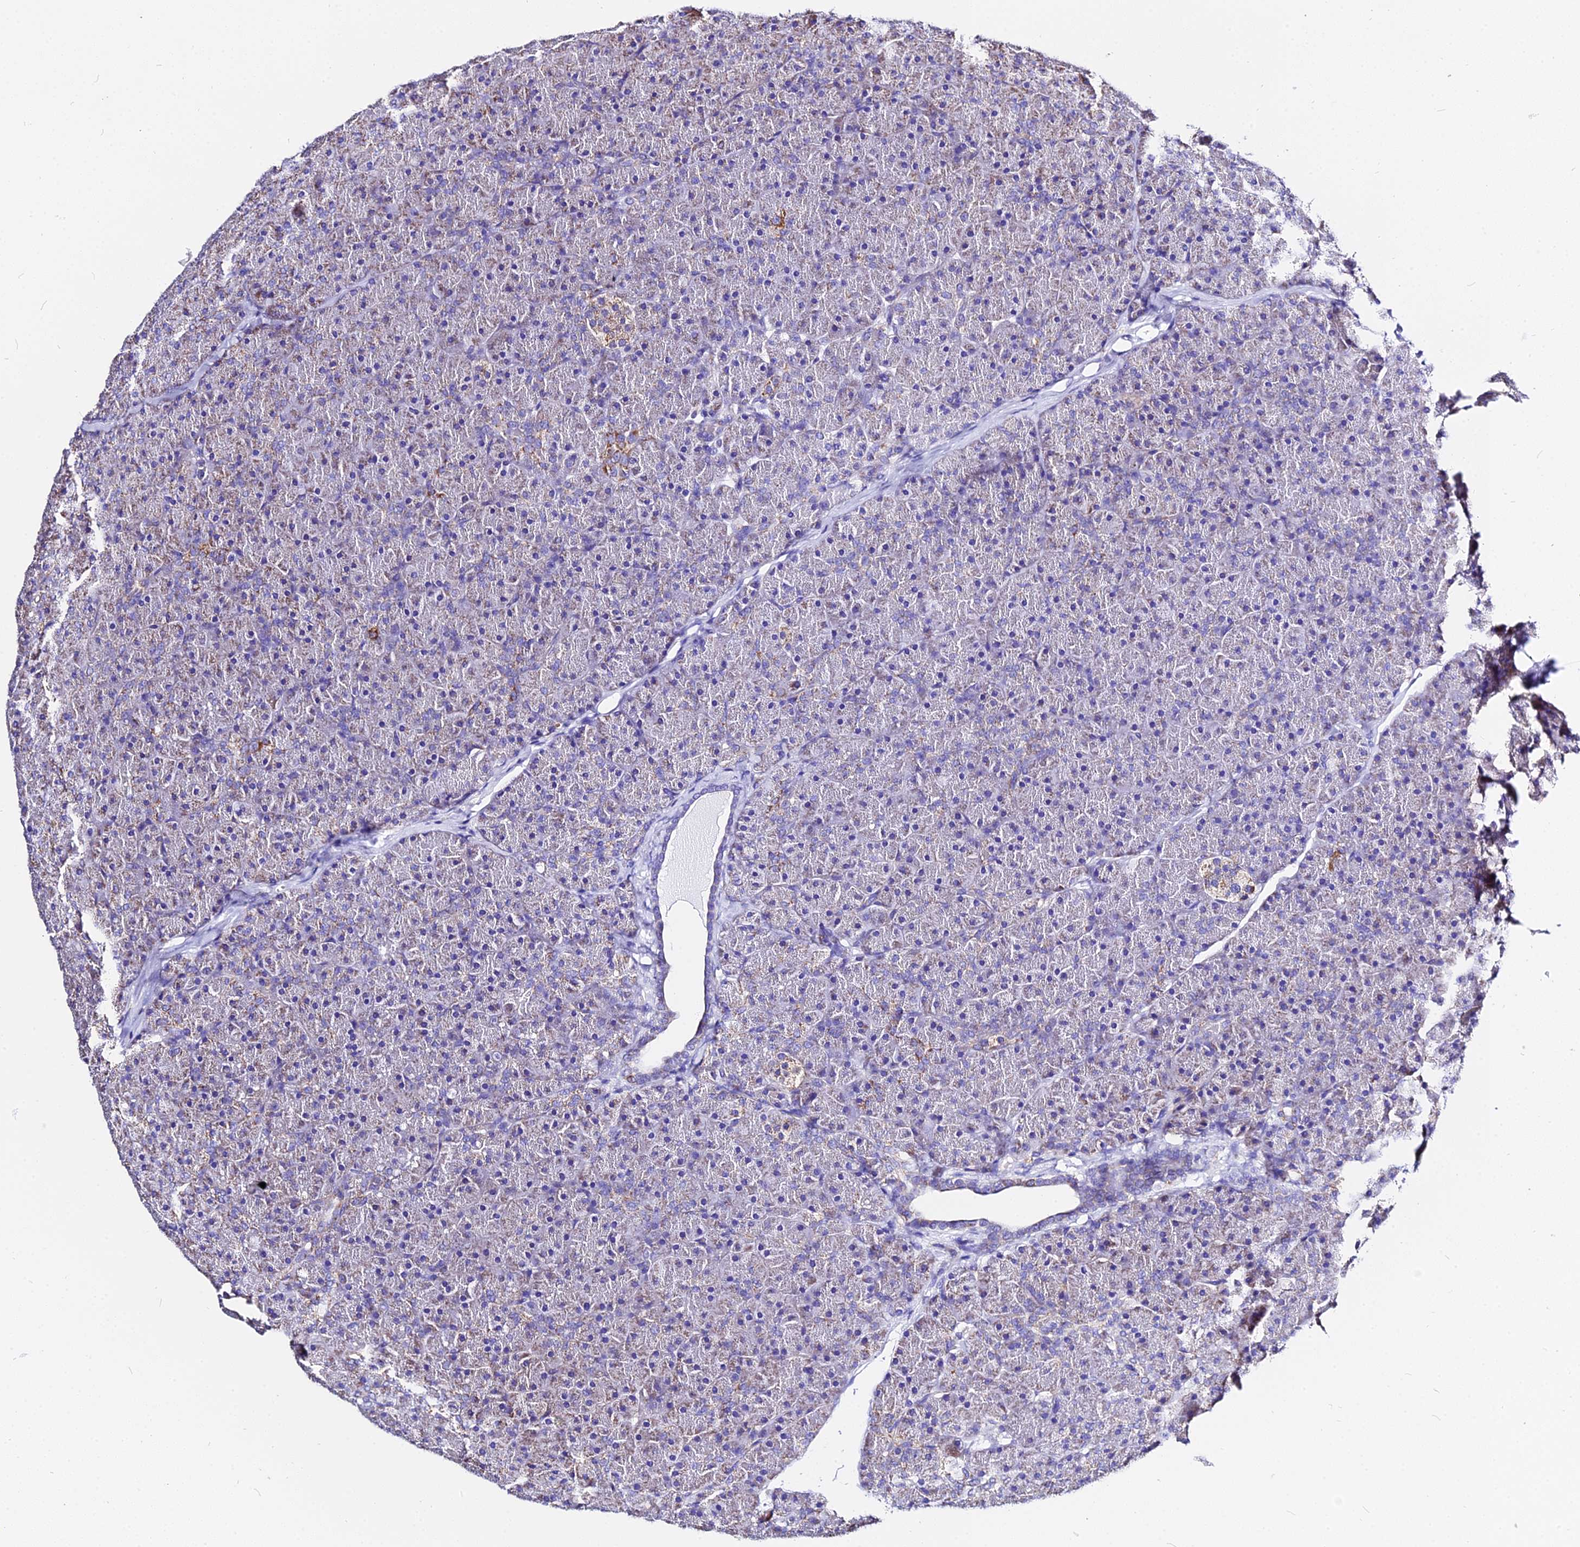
{"staining": {"intensity": "moderate", "quantity": "25%-75%", "location": "cytoplasmic/membranous"}, "tissue": "pancreas", "cell_type": "Exocrine glandular cells", "image_type": "normal", "snomed": [{"axis": "morphology", "description": "Normal tissue, NOS"}, {"axis": "topography", "description": "Pancreas"}], "caption": "Exocrine glandular cells show moderate cytoplasmic/membranous expression in approximately 25%-75% of cells in benign pancreas.", "gene": "ZNF573", "patient": {"sex": "male", "age": 36}}